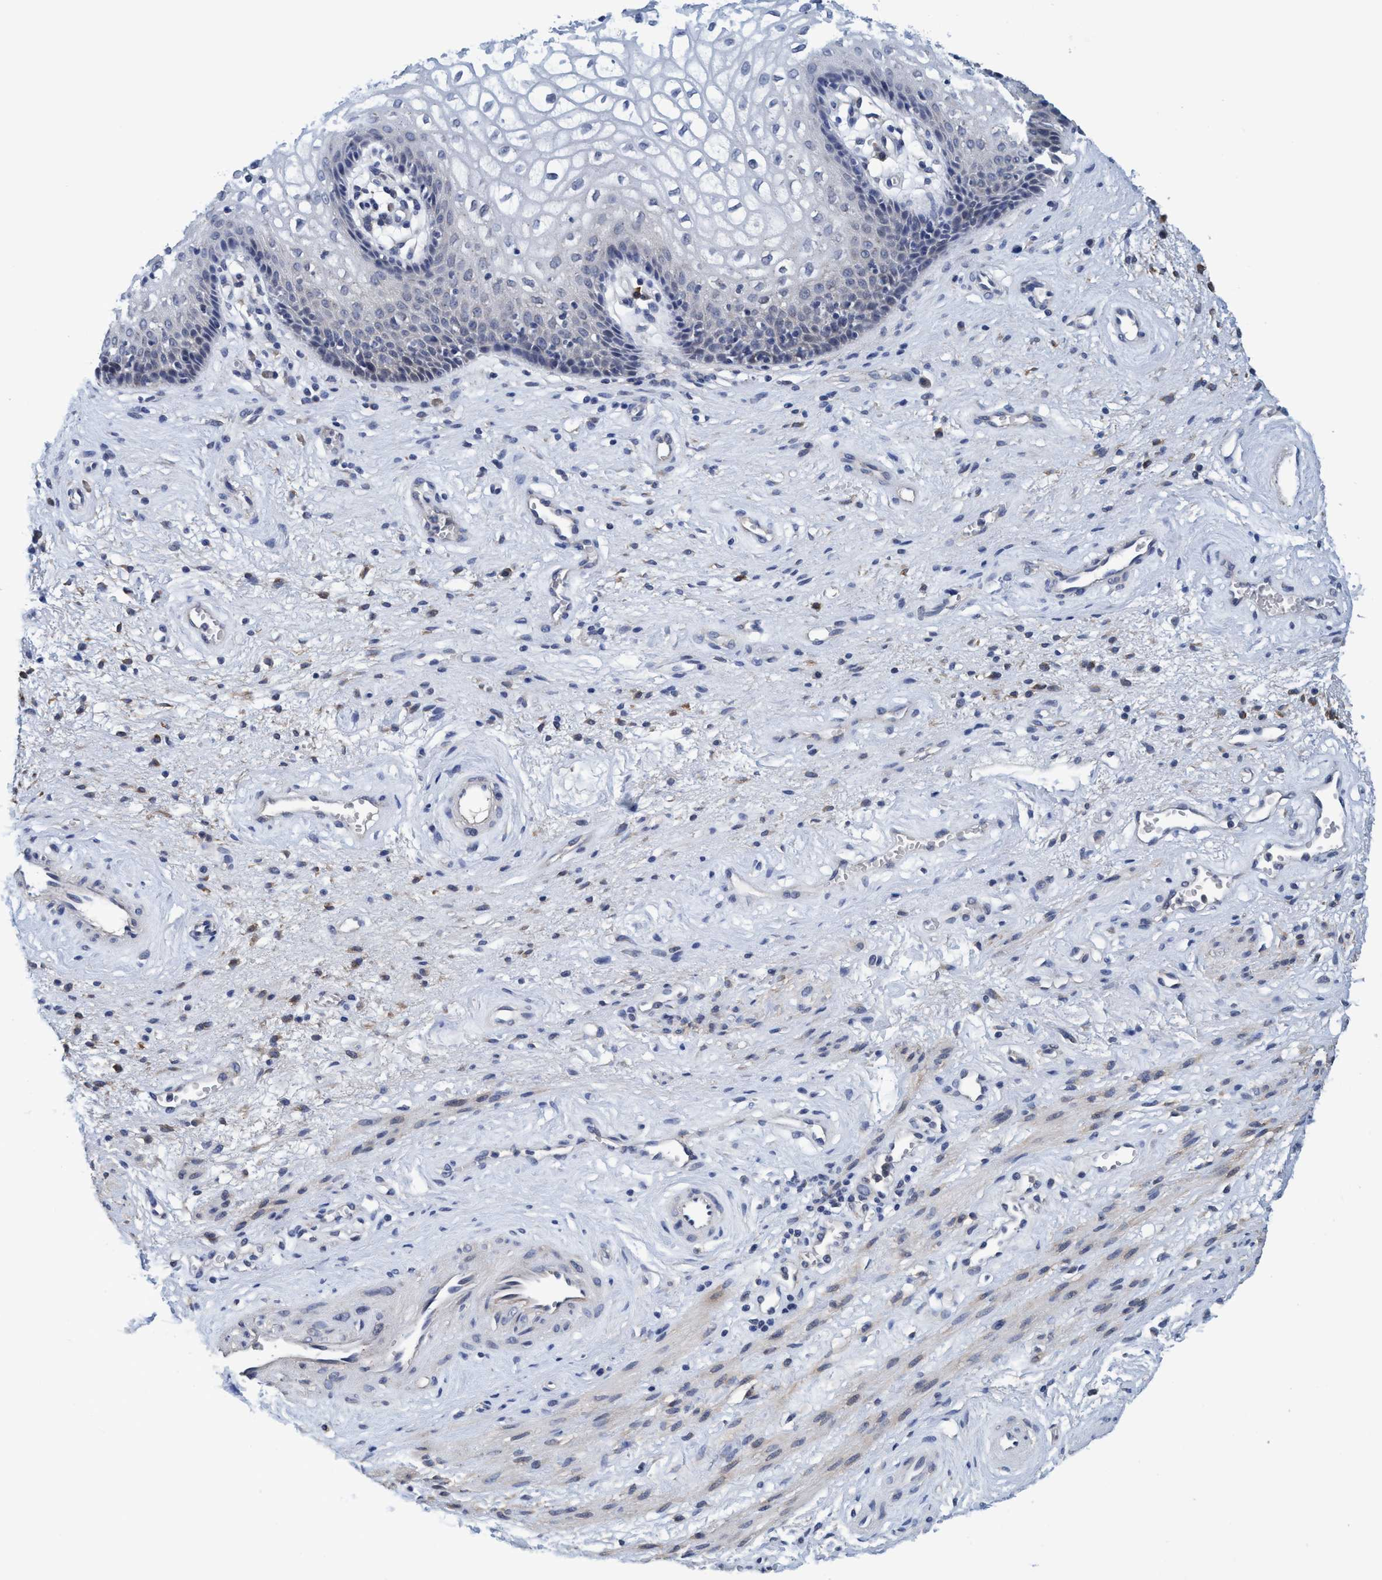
{"staining": {"intensity": "negative", "quantity": "none", "location": "none"}, "tissue": "vagina", "cell_type": "Squamous epithelial cells", "image_type": "normal", "snomed": [{"axis": "morphology", "description": "Normal tissue, NOS"}, {"axis": "topography", "description": "Vagina"}], "caption": "Immunohistochemistry (IHC) of normal vagina shows no expression in squamous epithelial cells.", "gene": "CALCOCO2", "patient": {"sex": "female", "age": 34}}